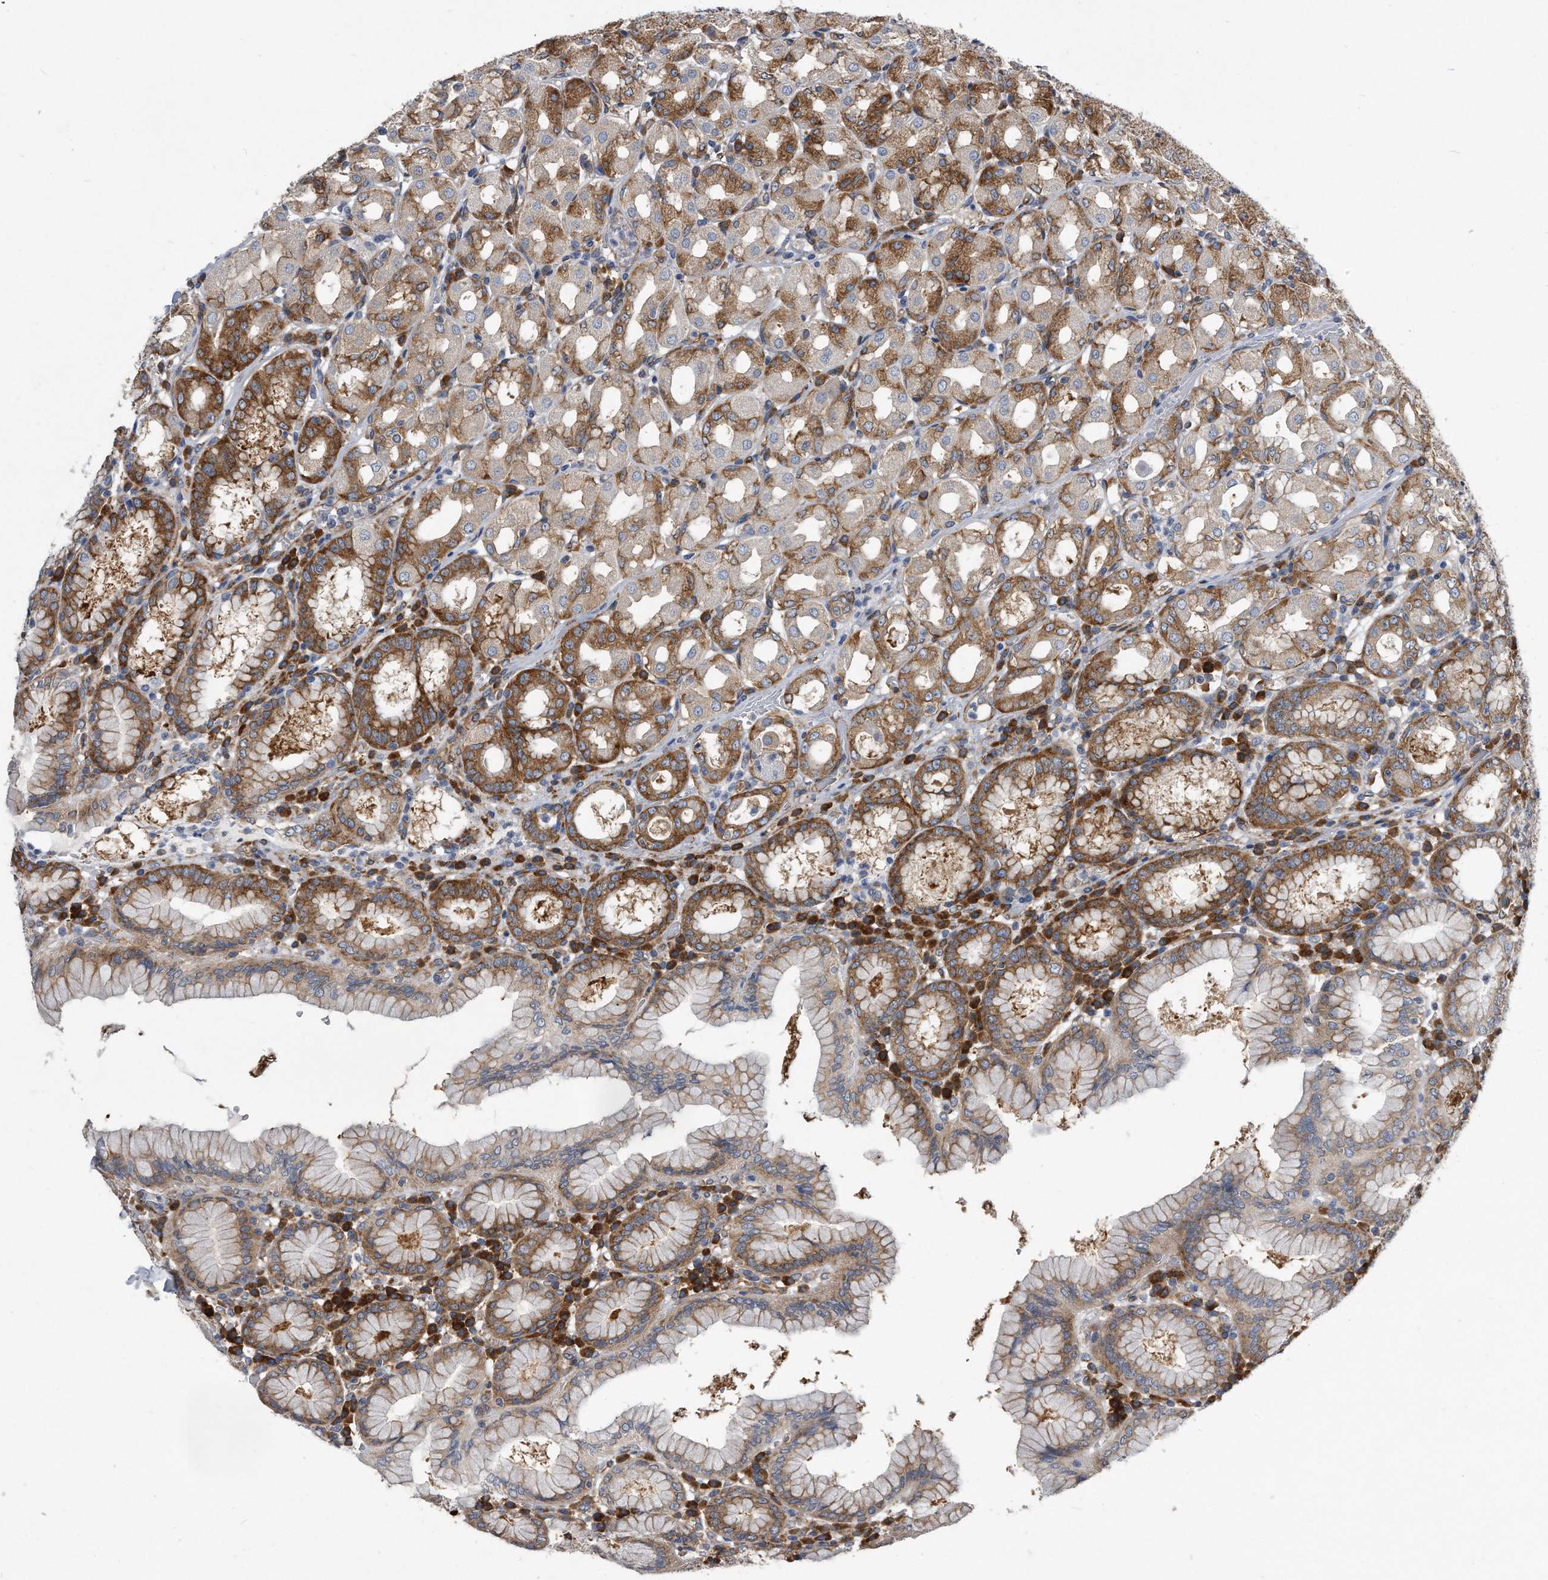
{"staining": {"intensity": "moderate", "quantity": "25%-75%", "location": "cytoplasmic/membranous"}, "tissue": "stomach", "cell_type": "Glandular cells", "image_type": "normal", "snomed": [{"axis": "morphology", "description": "Normal tissue, NOS"}, {"axis": "topography", "description": "Stomach"}, {"axis": "topography", "description": "Stomach, lower"}], "caption": "Protein analysis of unremarkable stomach exhibits moderate cytoplasmic/membranous expression in approximately 25%-75% of glandular cells. The staining is performed using DAB brown chromogen to label protein expression. The nuclei are counter-stained blue using hematoxylin.", "gene": "EIF2B4", "patient": {"sex": "female", "age": 56}}